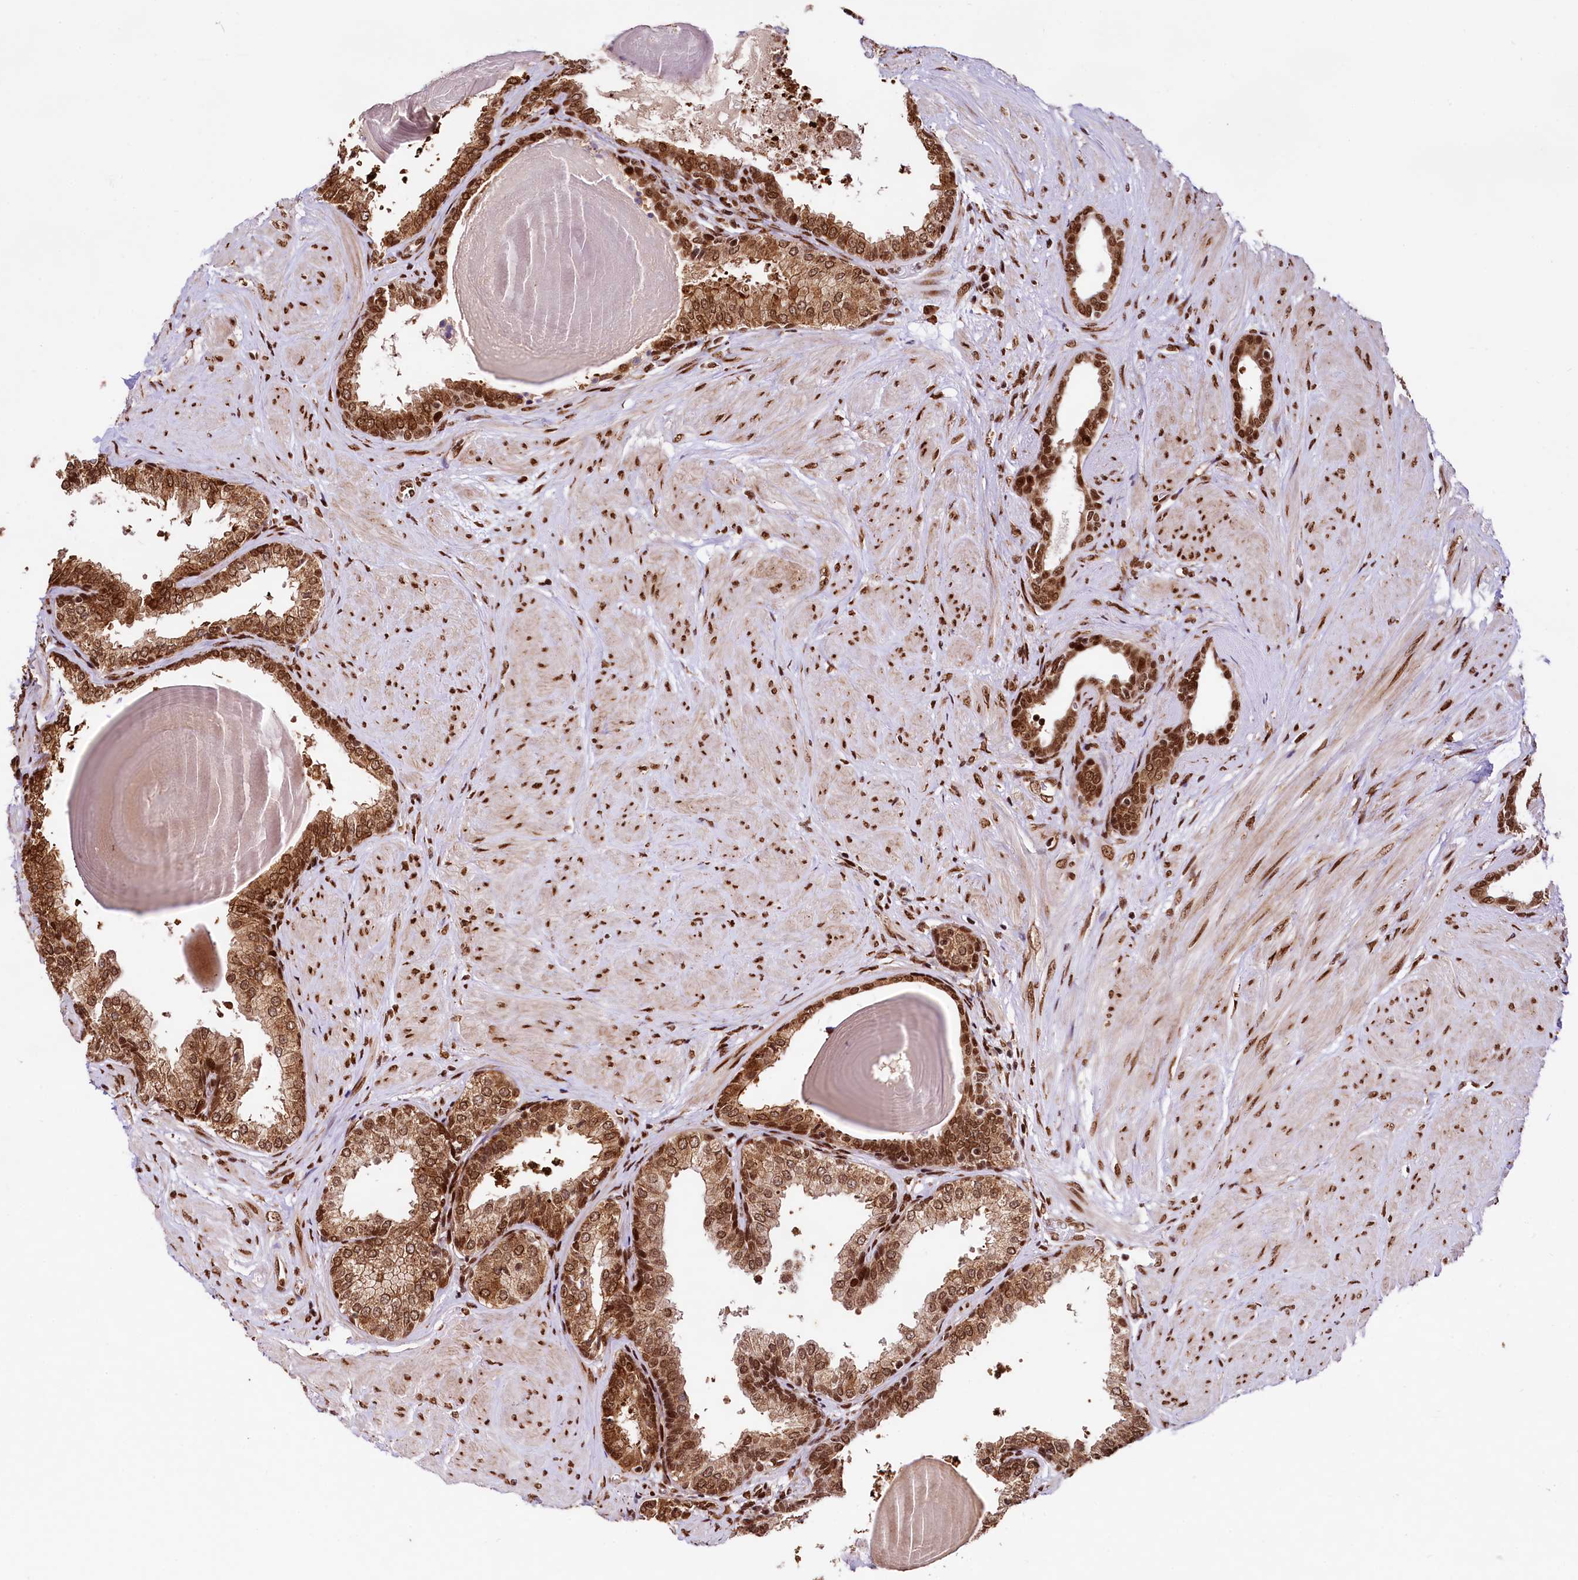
{"staining": {"intensity": "strong", "quantity": ">75%", "location": "cytoplasmic/membranous,nuclear"}, "tissue": "prostate", "cell_type": "Glandular cells", "image_type": "normal", "snomed": [{"axis": "morphology", "description": "Normal tissue, NOS"}, {"axis": "topography", "description": "Prostate"}], "caption": "This histopathology image exhibits immunohistochemistry staining of normal prostate, with high strong cytoplasmic/membranous,nuclear staining in about >75% of glandular cells.", "gene": "PDS5B", "patient": {"sex": "male", "age": 48}}